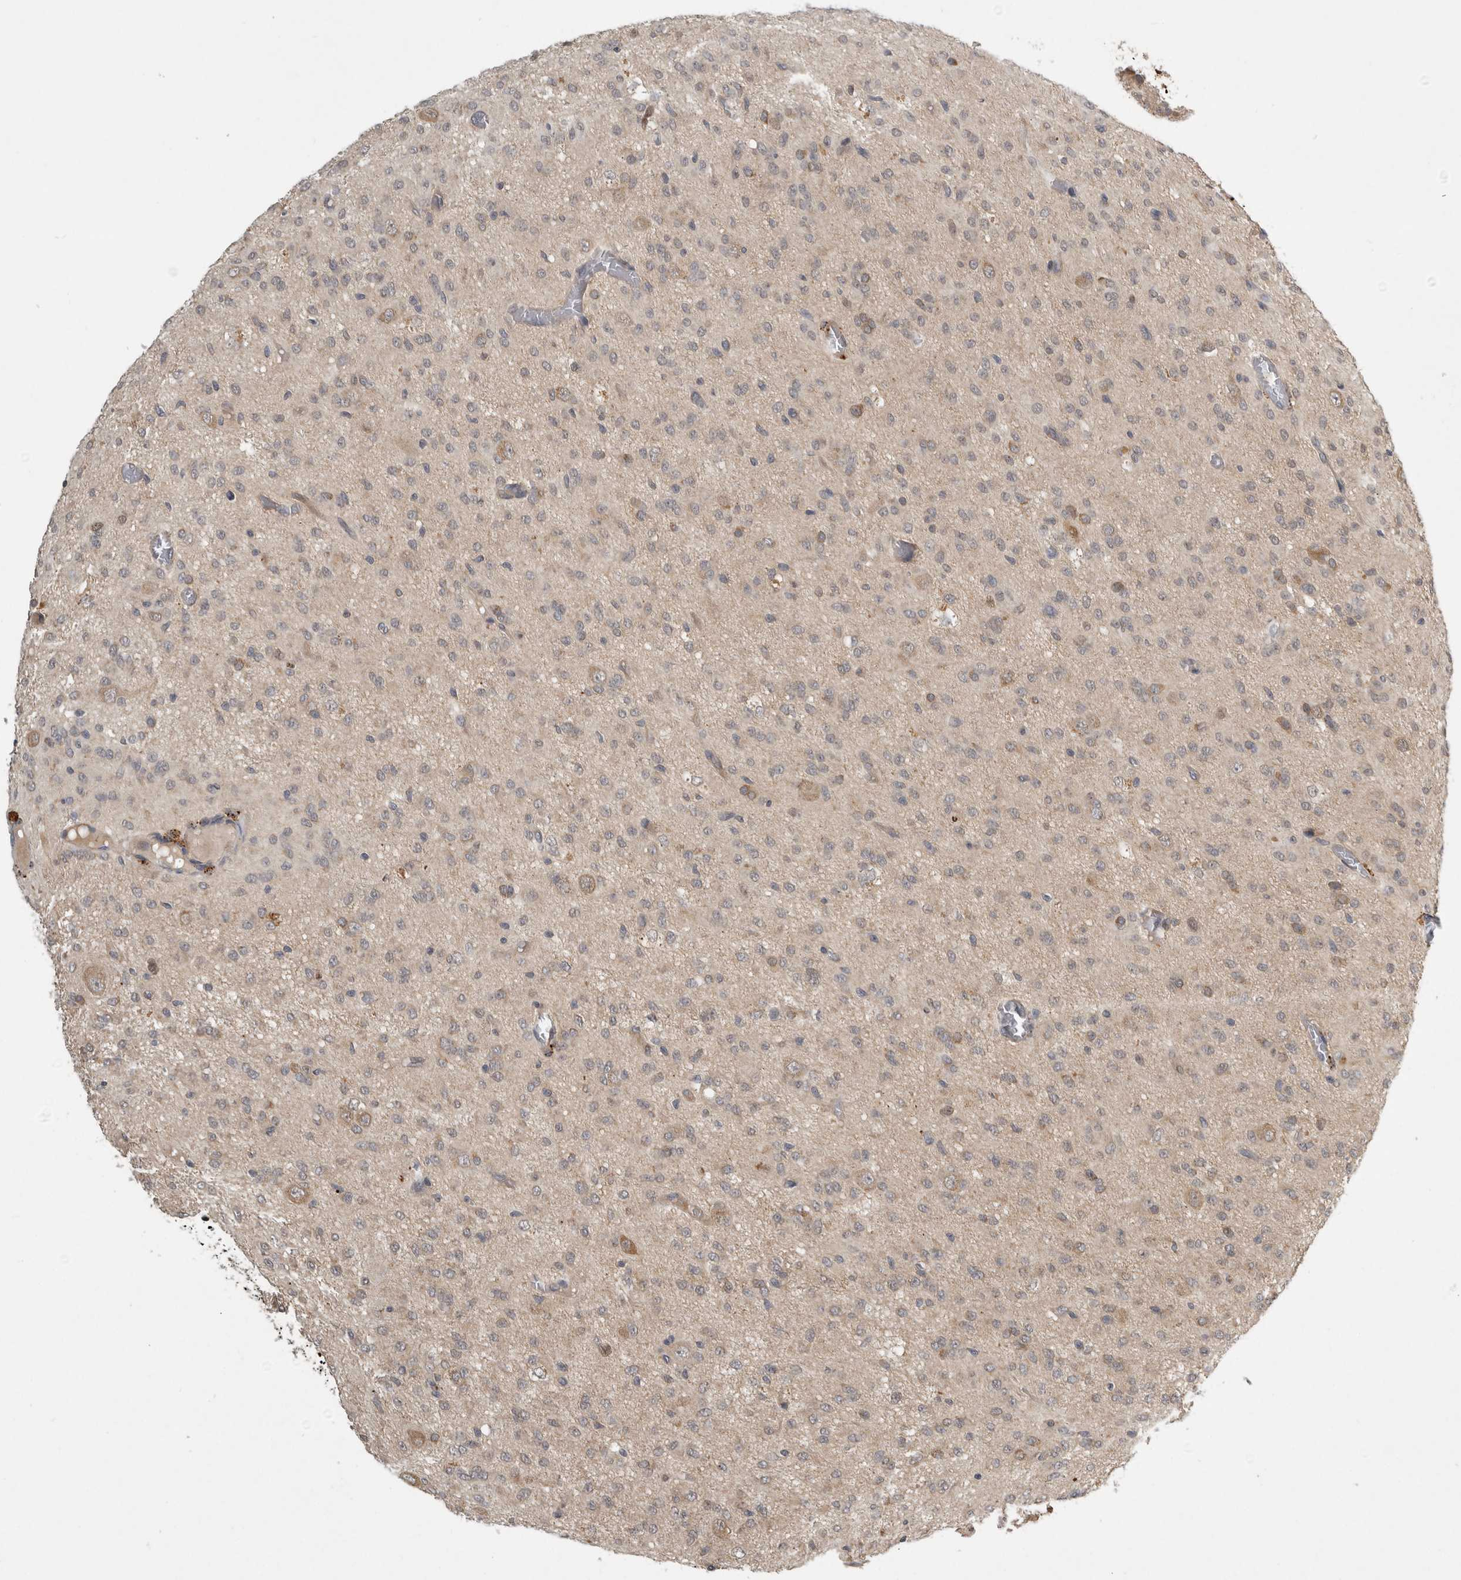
{"staining": {"intensity": "weak", "quantity": "<25%", "location": "cytoplasmic/membranous"}, "tissue": "glioma", "cell_type": "Tumor cells", "image_type": "cancer", "snomed": [{"axis": "morphology", "description": "Glioma, malignant, High grade"}, {"axis": "topography", "description": "Brain"}], "caption": "The histopathology image shows no significant positivity in tumor cells of malignant glioma (high-grade).", "gene": "TRMT61B", "patient": {"sex": "female", "age": 59}}